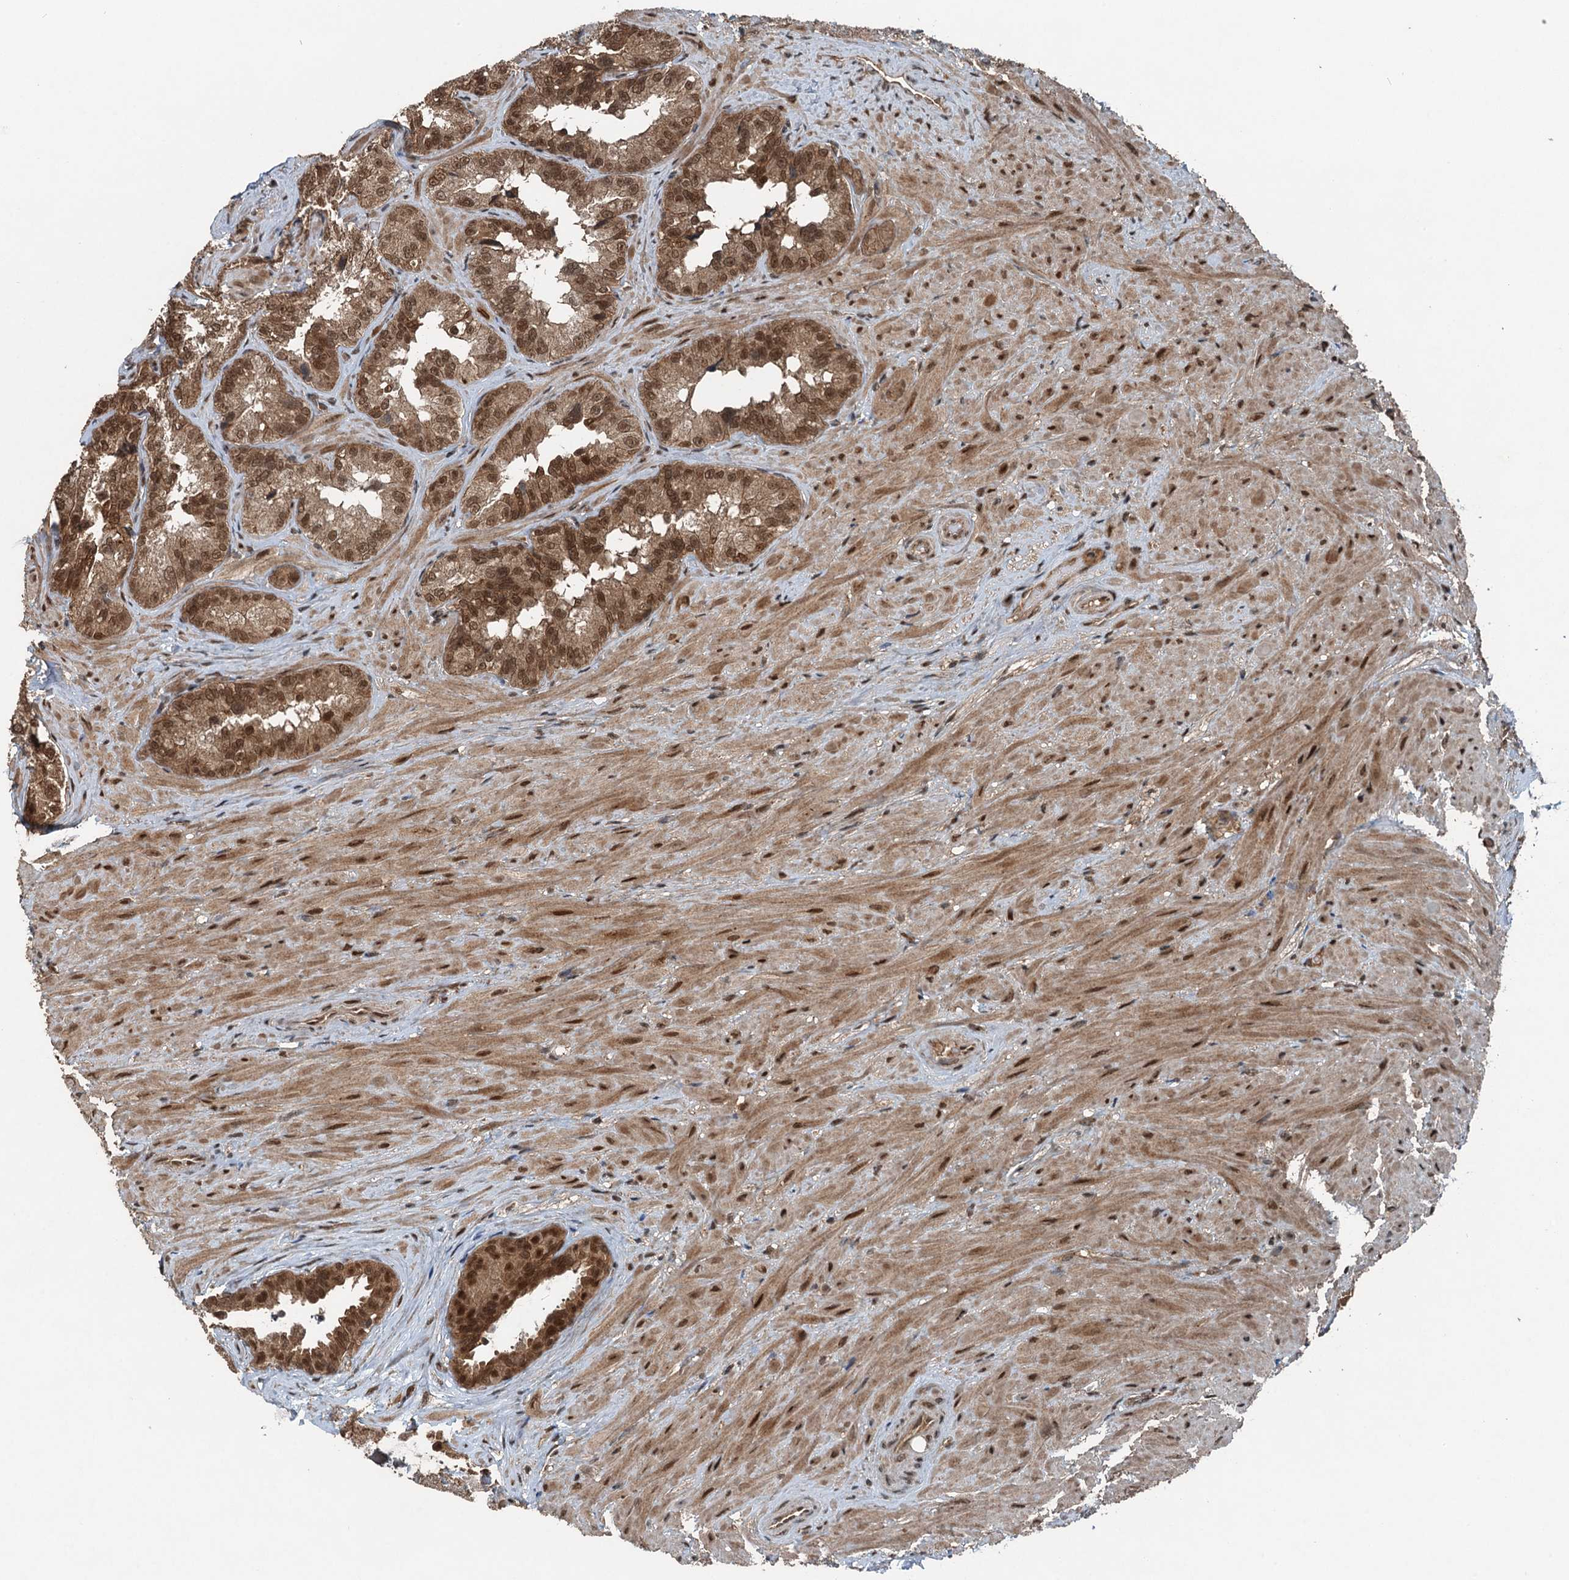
{"staining": {"intensity": "moderate", "quantity": ">75%", "location": "nuclear"}, "tissue": "seminal vesicle", "cell_type": "Glandular cells", "image_type": "normal", "snomed": [{"axis": "morphology", "description": "Normal tissue, NOS"}, {"axis": "topography", "description": "Seminal veicle"}, {"axis": "topography", "description": "Peripheral nerve tissue"}], "caption": "A micrograph of human seminal vesicle stained for a protein displays moderate nuclear brown staining in glandular cells.", "gene": "UBXN6", "patient": {"sex": "male", "age": 67}}